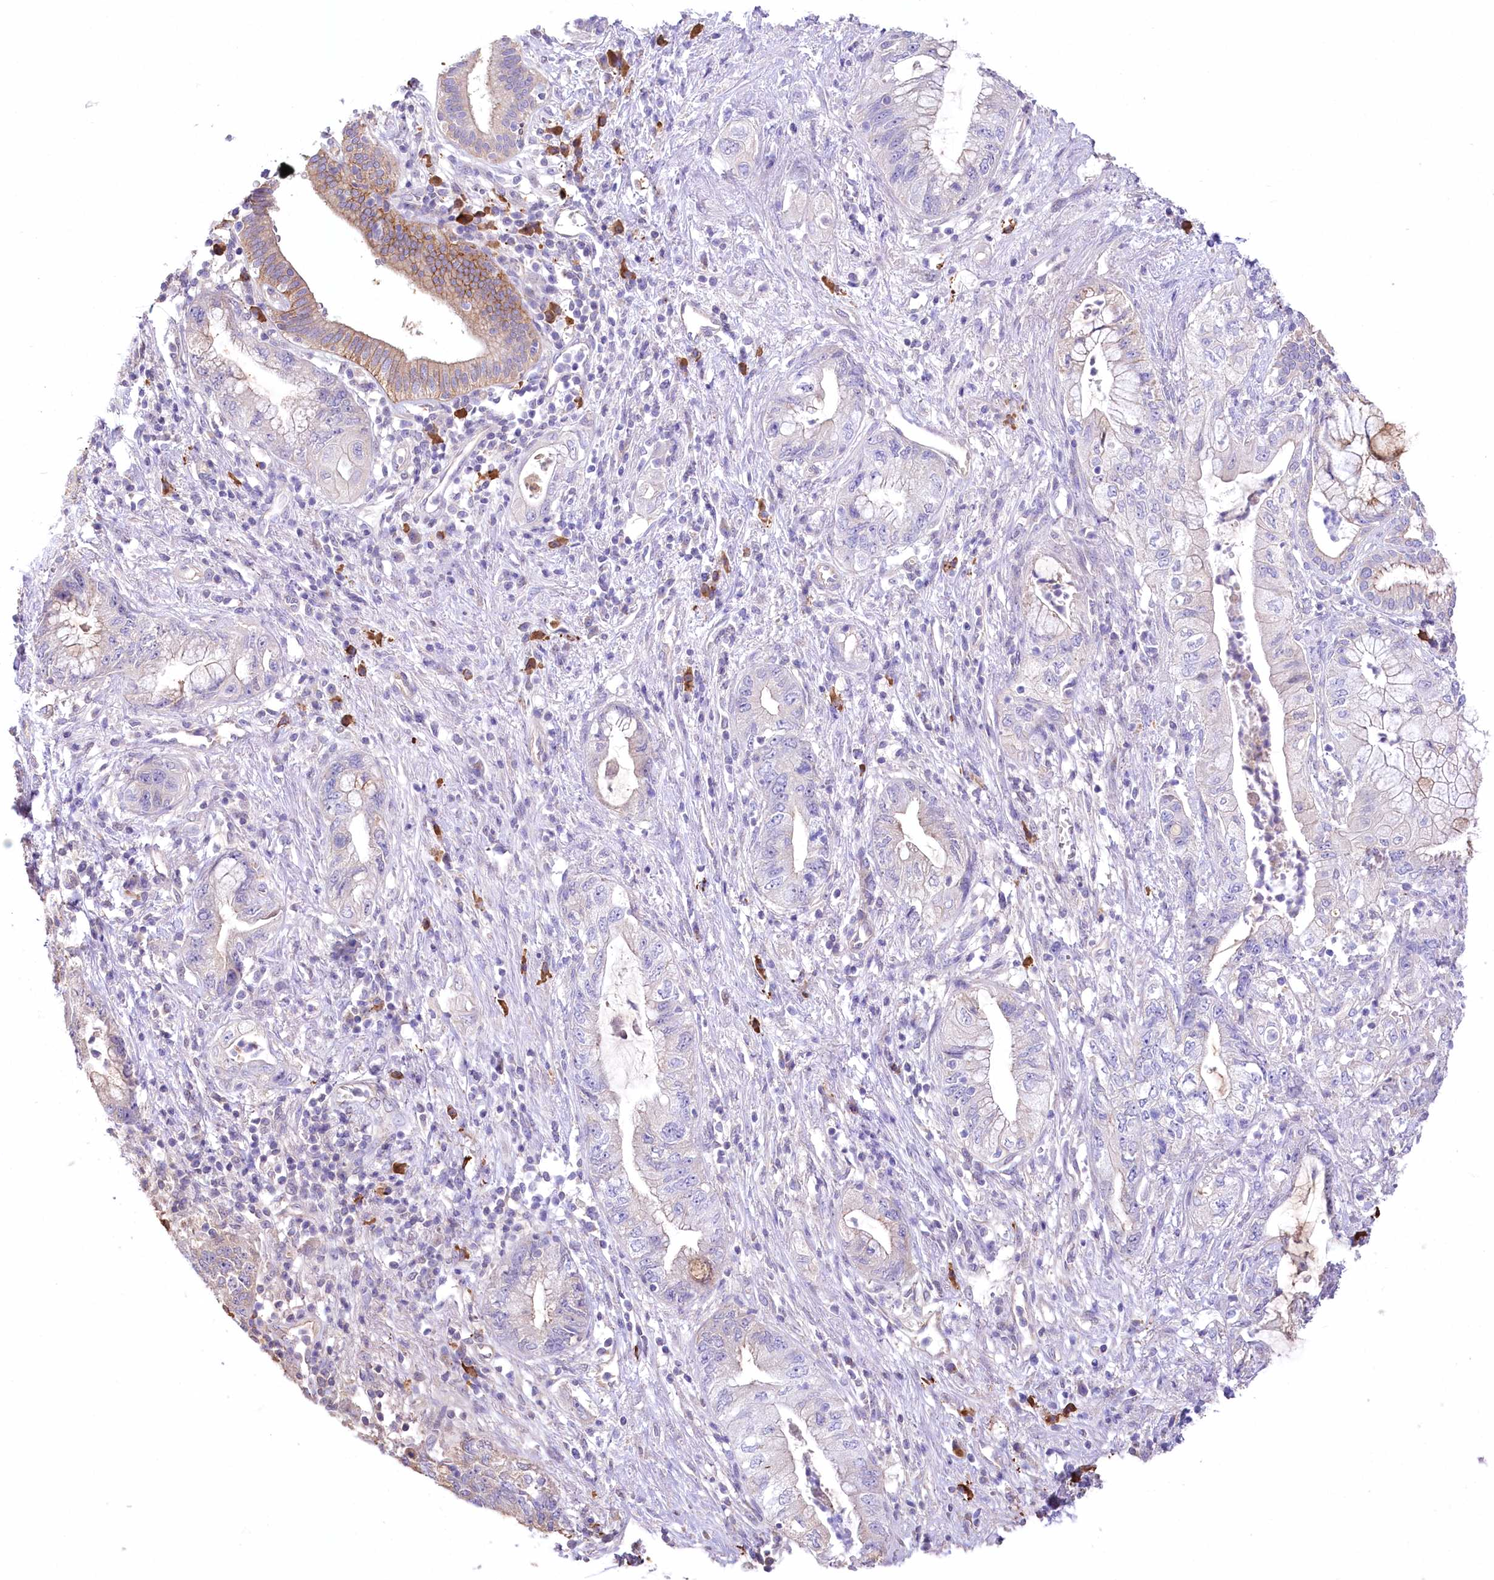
{"staining": {"intensity": "strong", "quantity": "<25%", "location": "cytoplasmic/membranous"}, "tissue": "pancreatic cancer", "cell_type": "Tumor cells", "image_type": "cancer", "snomed": [{"axis": "morphology", "description": "Adenocarcinoma, NOS"}, {"axis": "topography", "description": "Pancreas"}], "caption": "This photomicrograph exhibits pancreatic cancer stained with immunohistochemistry (IHC) to label a protein in brown. The cytoplasmic/membranous of tumor cells show strong positivity for the protein. Nuclei are counter-stained blue.", "gene": "CEP164", "patient": {"sex": "female", "age": 73}}